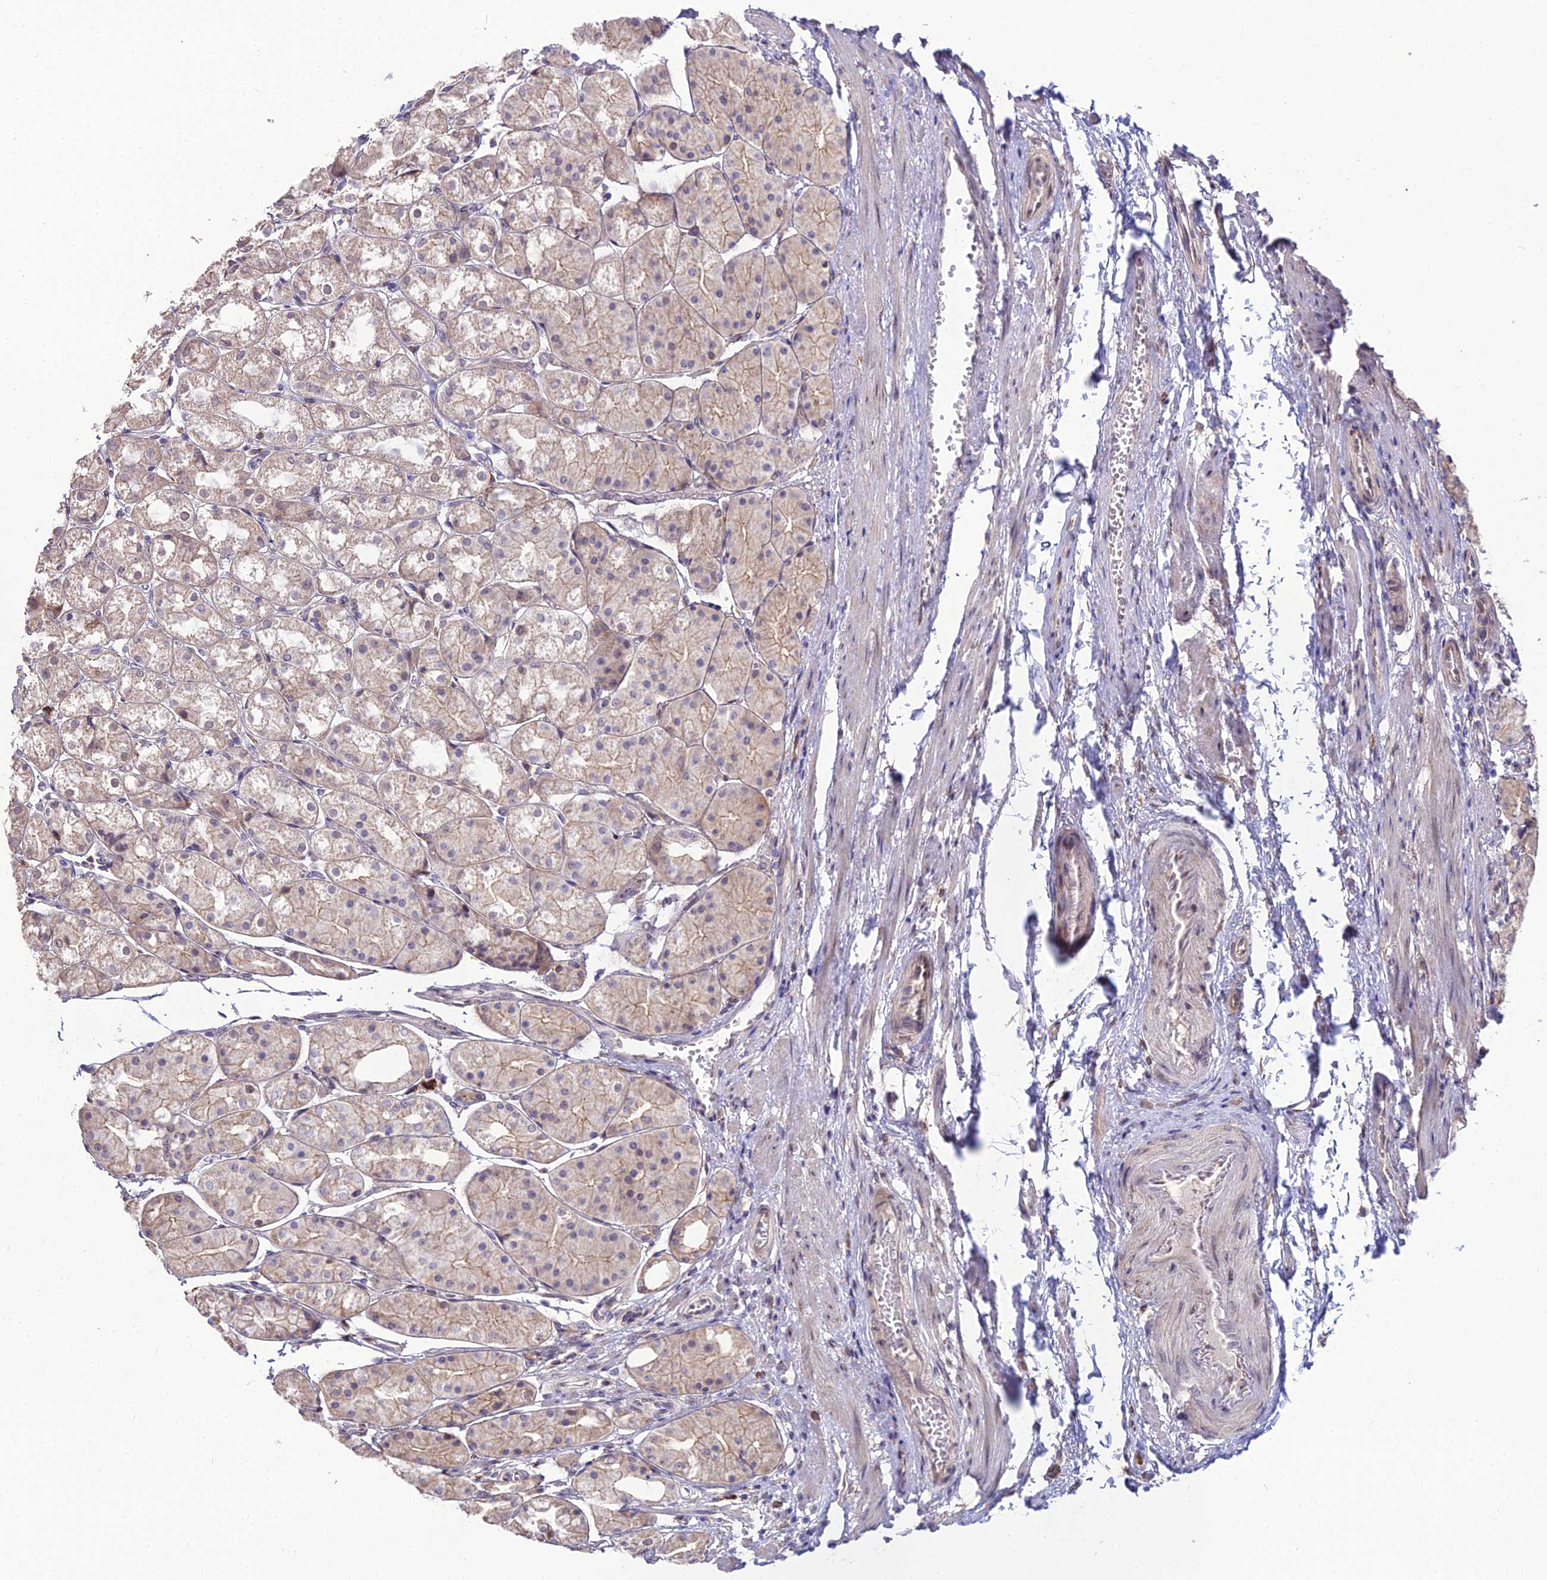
{"staining": {"intensity": "weak", "quantity": "25%-75%", "location": "cytoplasmic/membranous"}, "tissue": "stomach", "cell_type": "Glandular cells", "image_type": "normal", "snomed": [{"axis": "morphology", "description": "Normal tissue, NOS"}, {"axis": "topography", "description": "Stomach, upper"}], "caption": "Glandular cells reveal weak cytoplasmic/membranous staining in approximately 25%-75% of cells in unremarkable stomach. The staining was performed using DAB, with brown indicating positive protein expression. Nuclei are stained blue with hematoxylin.", "gene": "TROAP", "patient": {"sex": "male", "age": 72}}